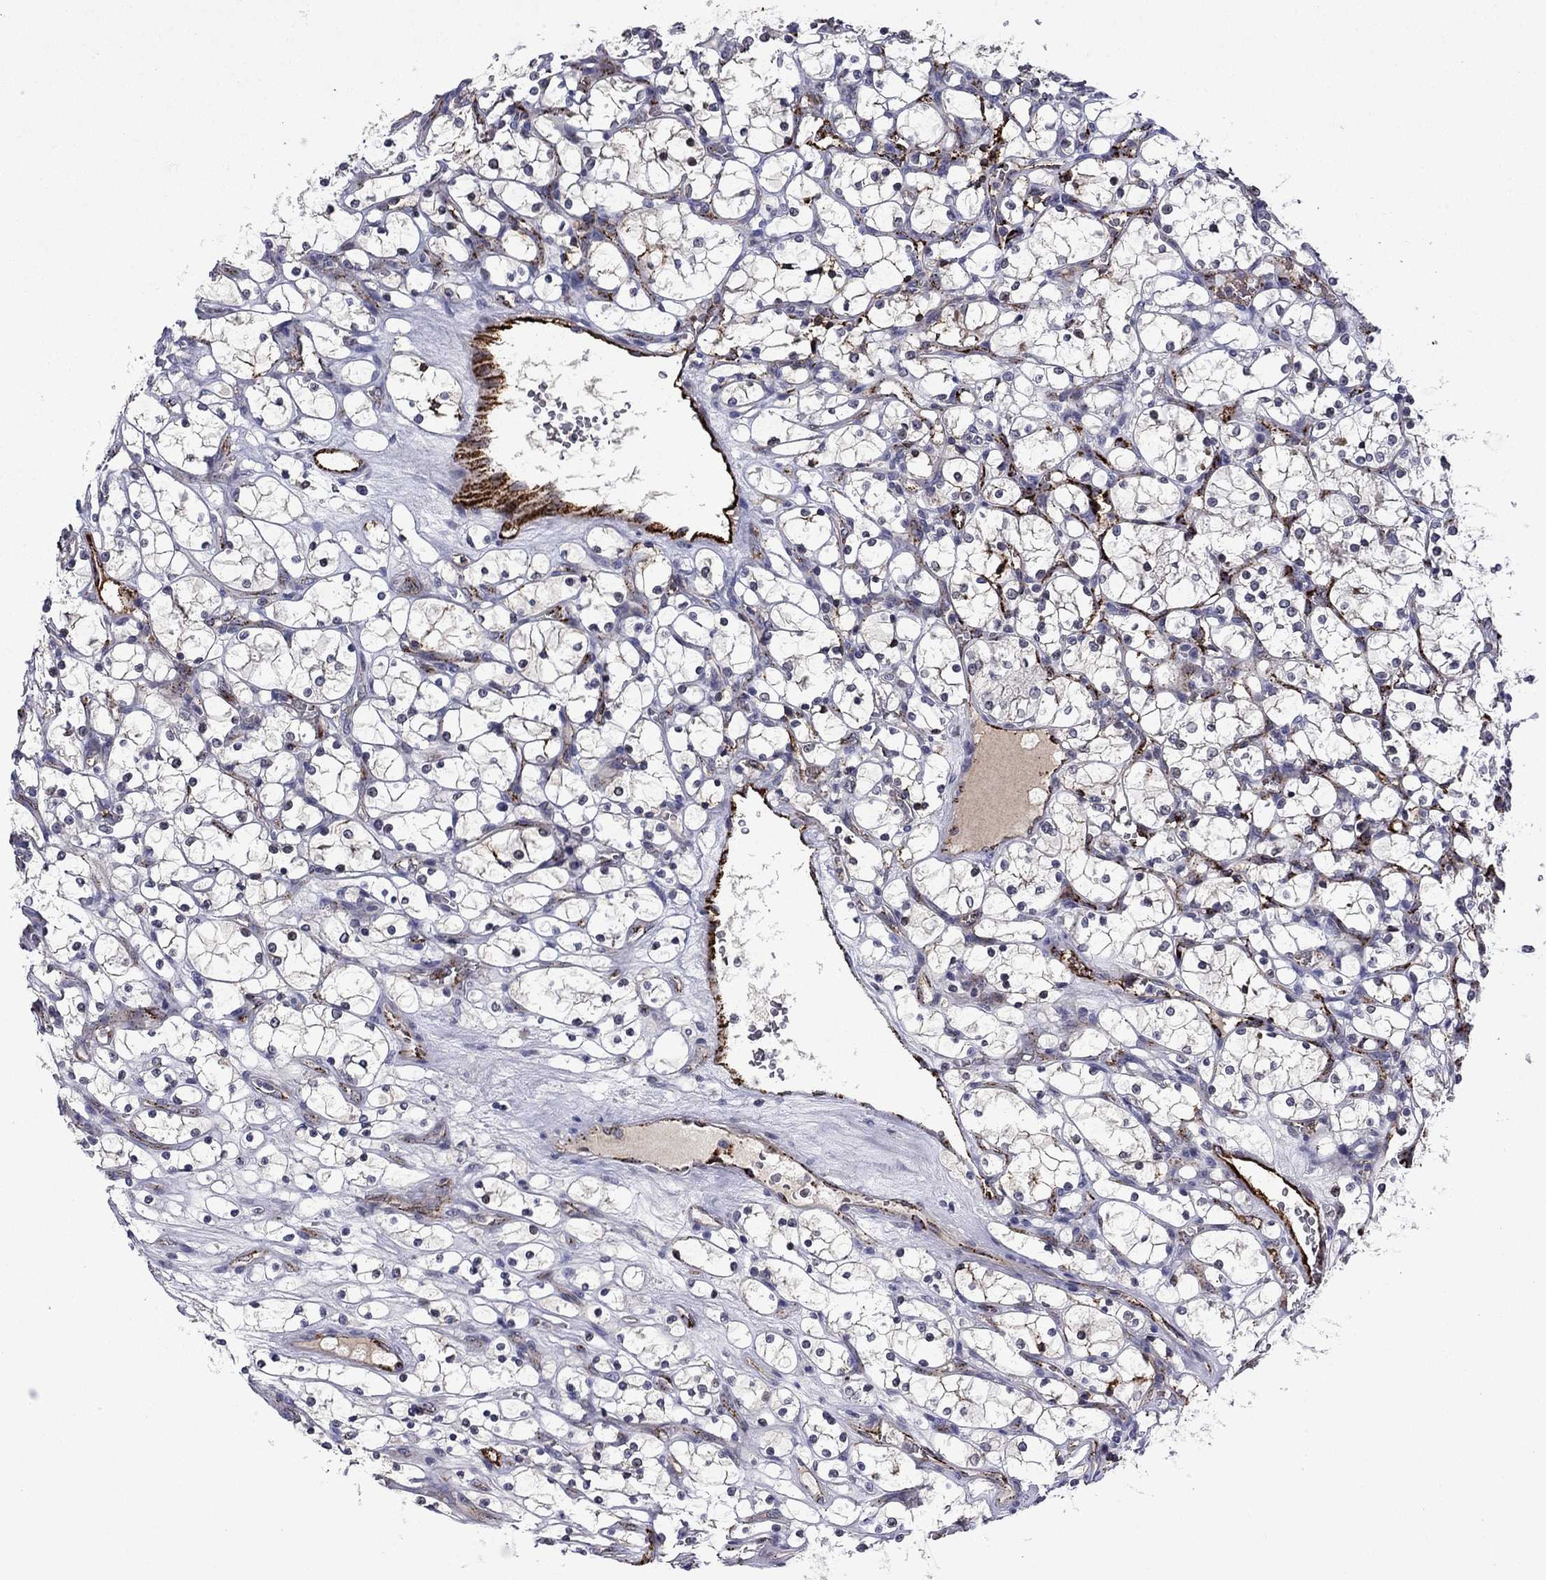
{"staining": {"intensity": "negative", "quantity": "none", "location": "none"}, "tissue": "renal cancer", "cell_type": "Tumor cells", "image_type": "cancer", "snomed": [{"axis": "morphology", "description": "Adenocarcinoma, NOS"}, {"axis": "topography", "description": "Kidney"}], "caption": "IHC of renal adenocarcinoma displays no positivity in tumor cells.", "gene": "SLITRK1", "patient": {"sex": "female", "age": 69}}